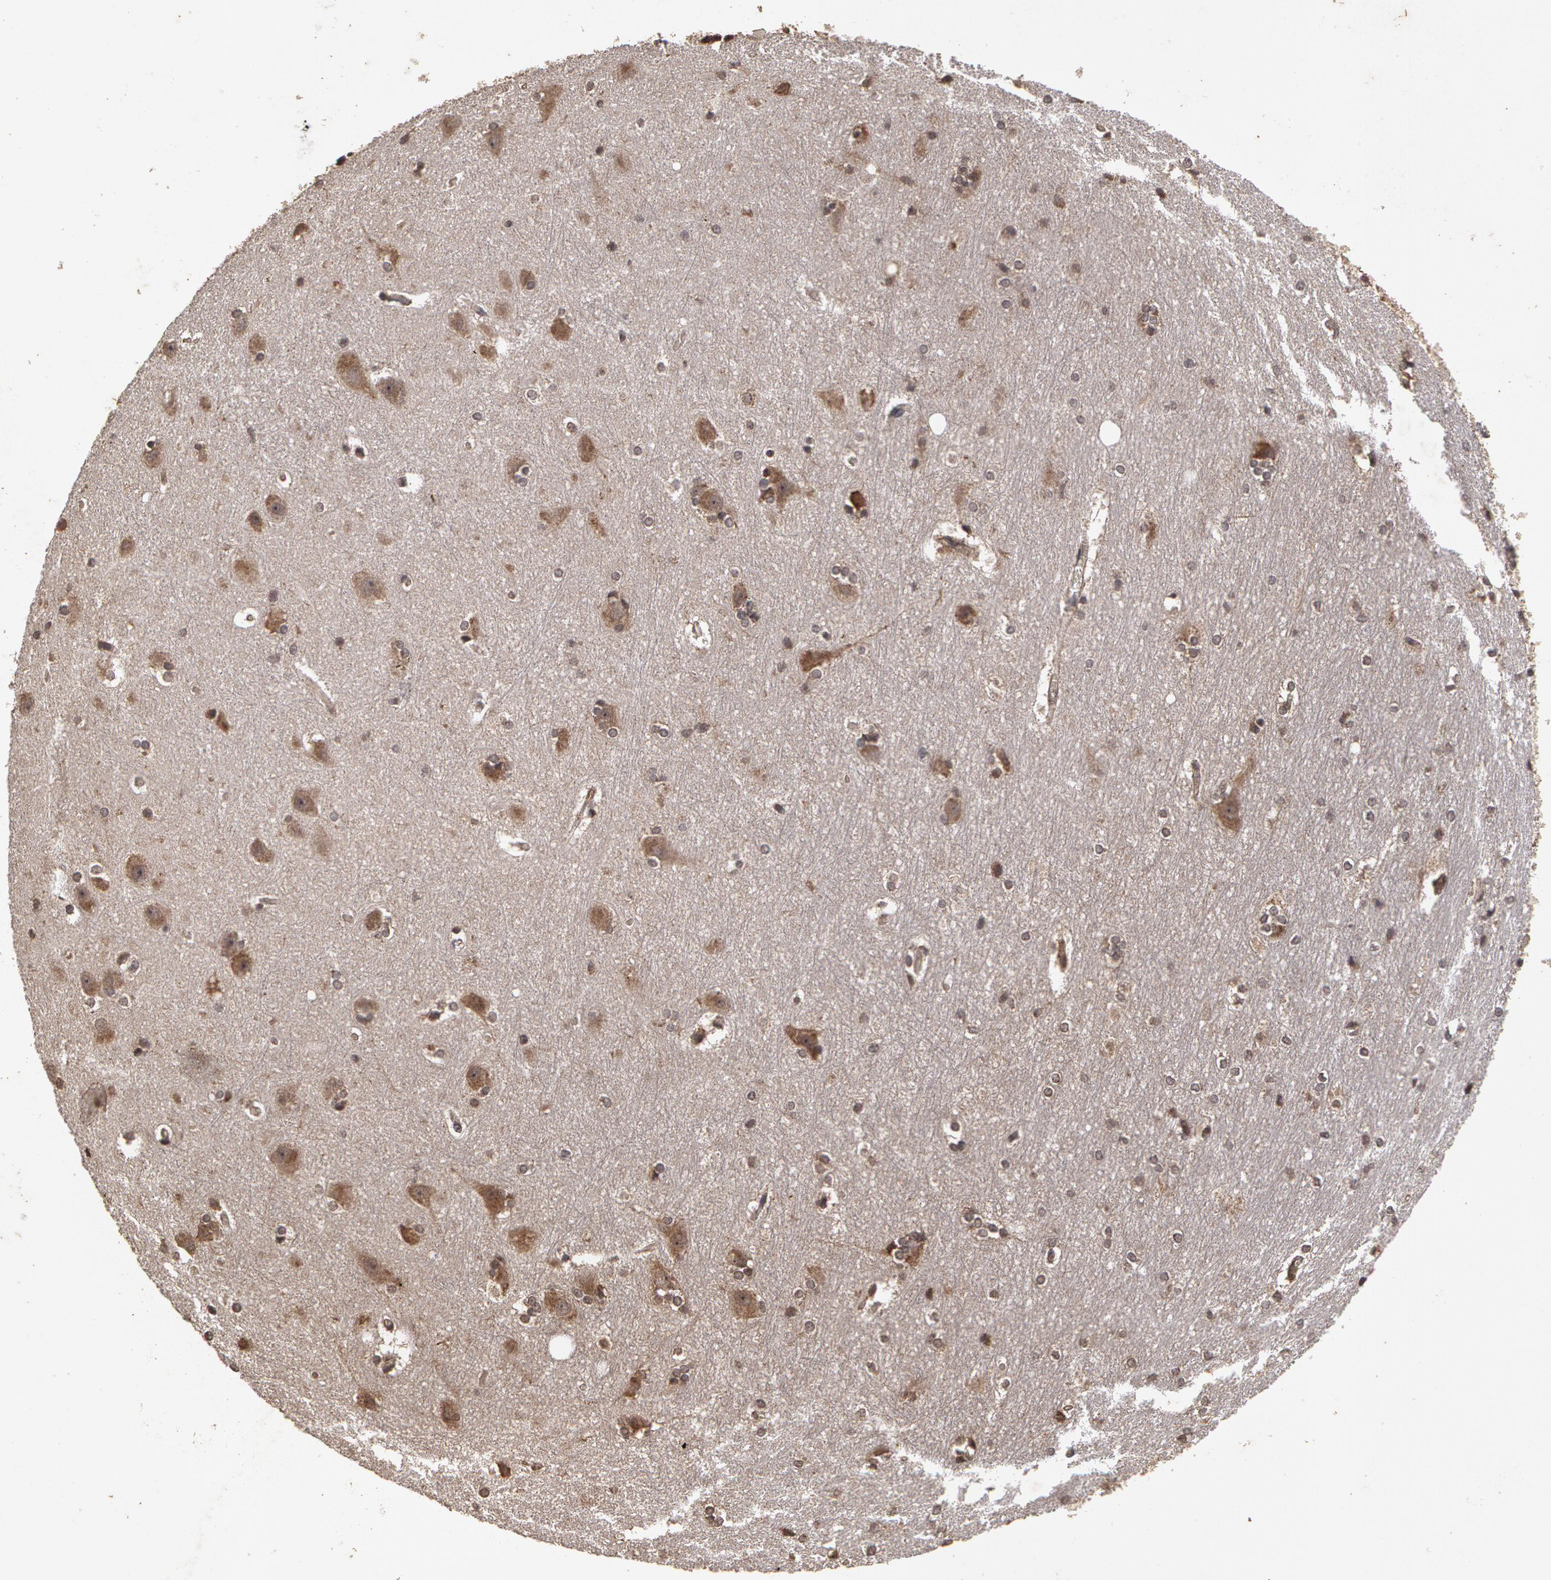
{"staining": {"intensity": "negative", "quantity": "none", "location": "none"}, "tissue": "hippocampus", "cell_type": "Glial cells", "image_type": "normal", "snomed": [{"axis": "morphology", "description": "Normal tissue, NOS"}, {"axis": "topography", "description": "Hippocampus"}], "caption": "Immunohistochemistry image of benign hippocampus: hippocampus stained with DAB reveals no significant protein staining in glial cells.", "gene": "CALR", "patient": {"sex": "female", "age": 19}}